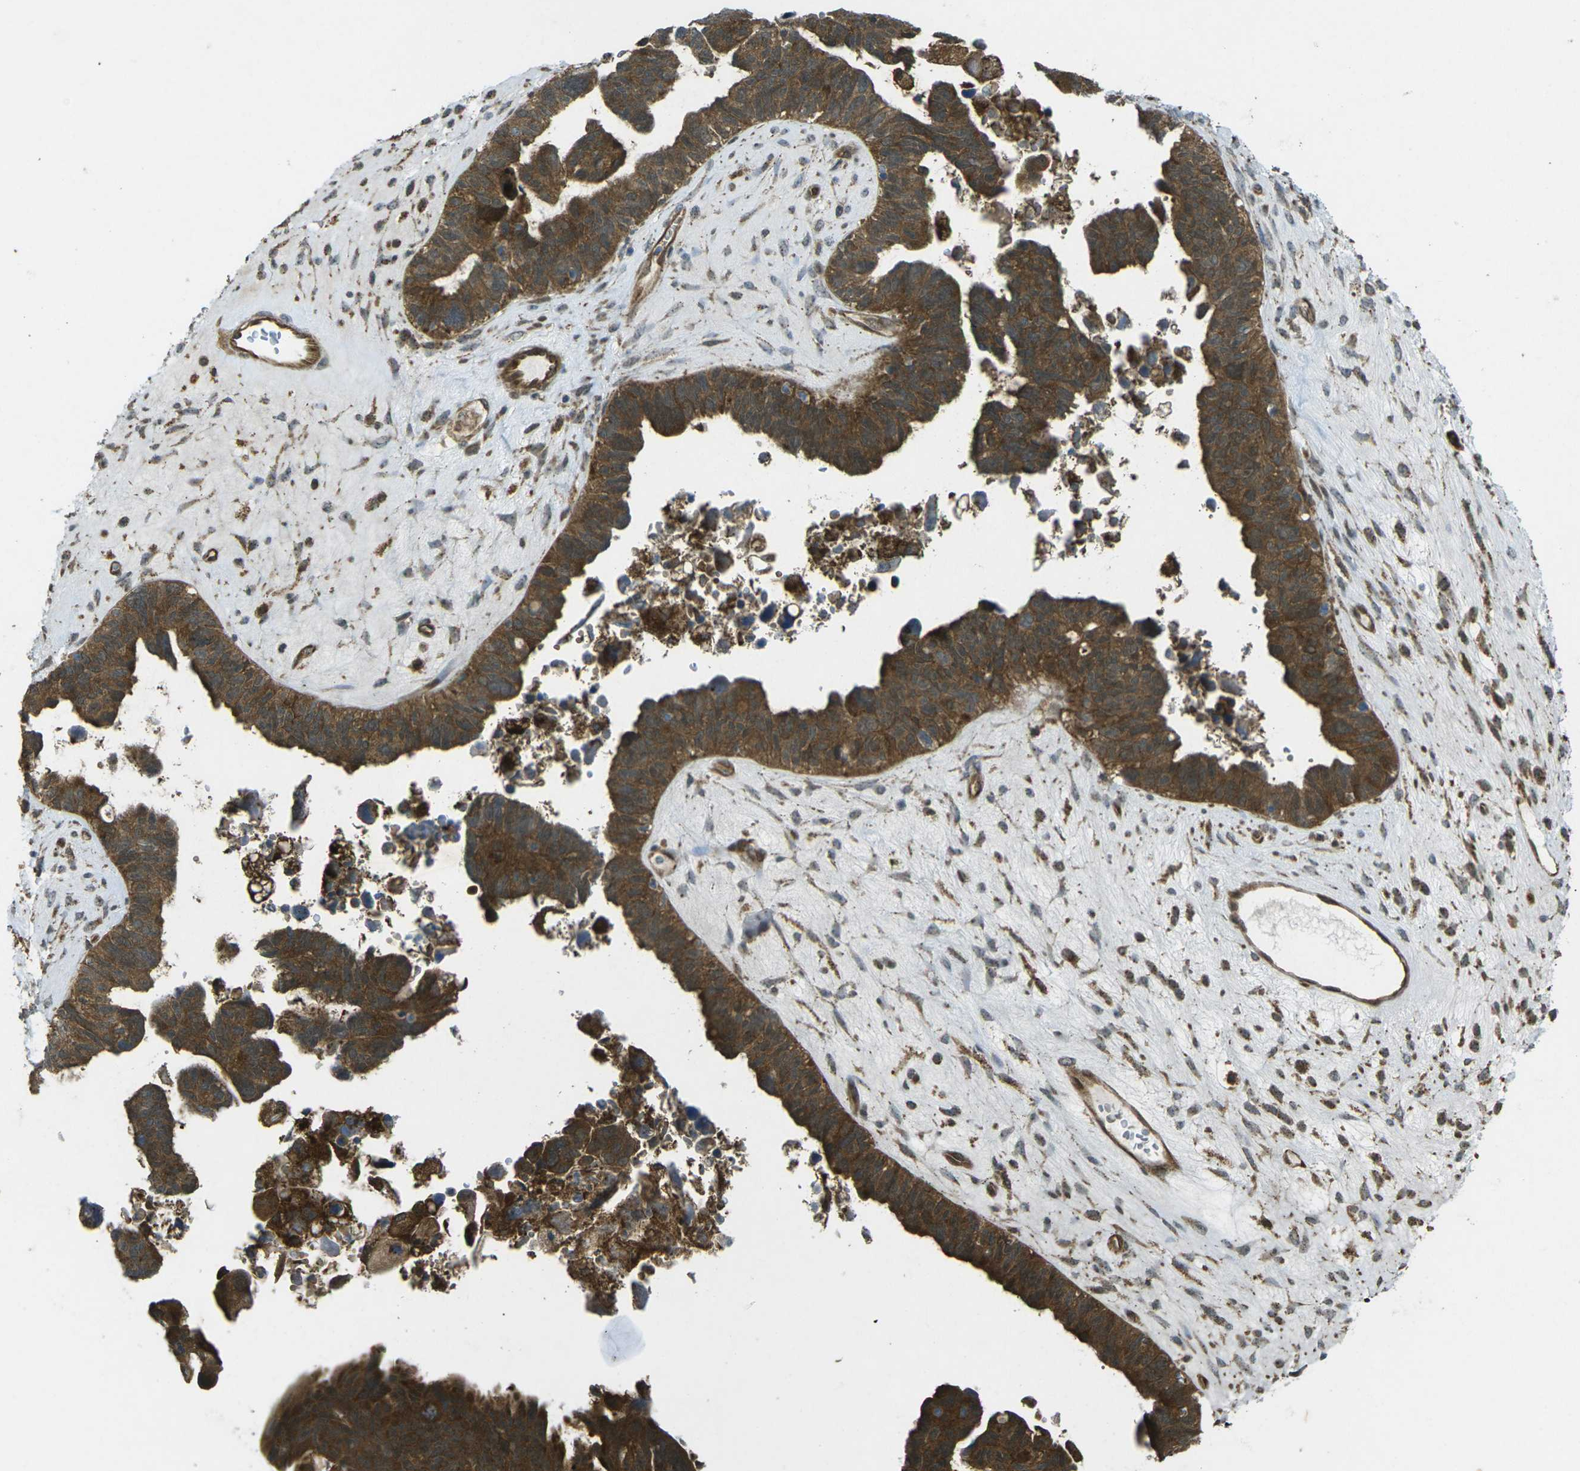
{"staining": {"intensity": "strong", "quantity": ">75%", "location": "cytoplasmic/membranous"}, "tissue": "ovarian cancer", "cell_type": "Tumor cells", "image_type": "cancer", "snomed": [{"axis": "morphology", "description": "Cystadenocarcinoma, serous, NOS"}, {"axis": "topography", "description": "Ovary"}], "caption": "This image displays immunohistochemistry staining of ovarian cancer (serous cystadenocarcinoma), with high strong cytoplasmic/membranous positivity in approximately >75% of tumor cells.", "gene": "CHMP3", "patient": {"sex": "female", "age": 79}}